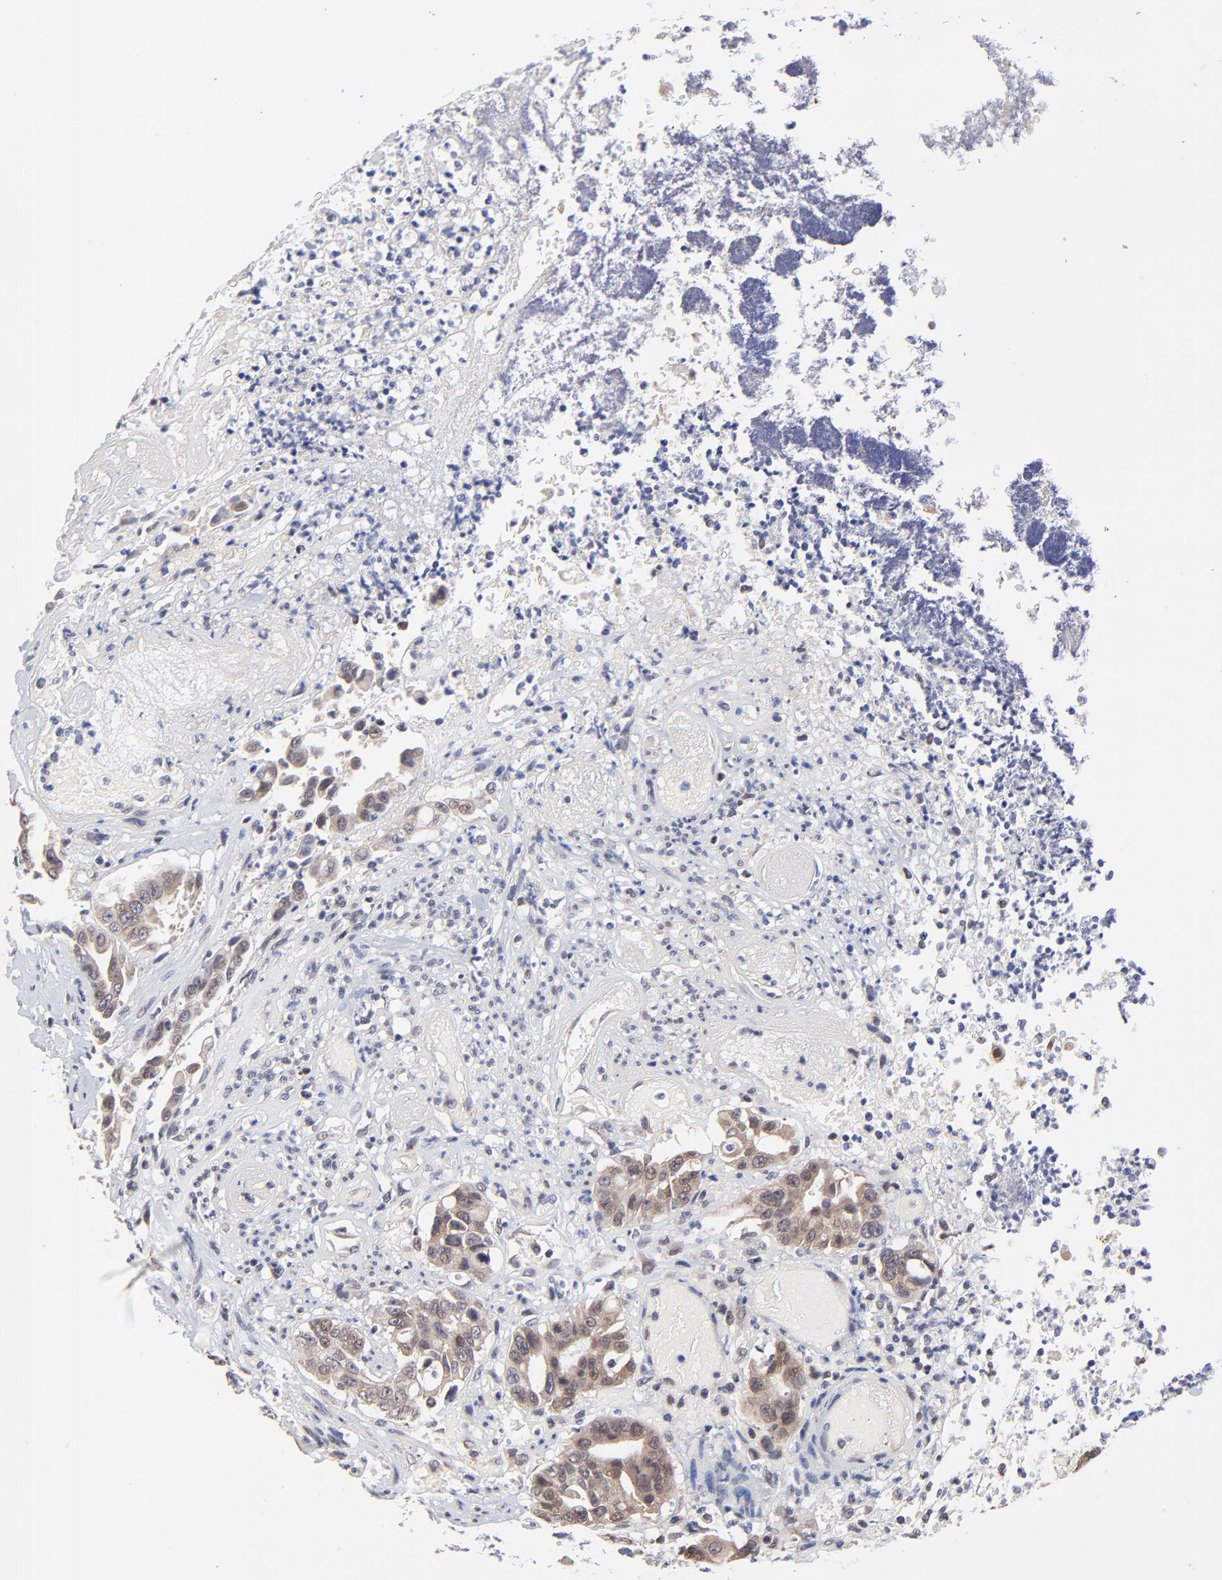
{"staining": {"intensity": "moderate", "quantity": ">75%", "location": "cytoplasmic/membranous"}, "tissue": "colorectal cancer", "cell_type": "Tumor cells", "image_type": "cancer", "snomed": [{"axis": "morphology", "description": "Adenocarcinoma, NOS"}, {"axis": "topography", "description": "Colon"}], "caption": "Colorectal adenocarcinoma stained with immunohistochemistry shows moderate cytoplasmic/membranous expression in approximately >75% of tumor cells. The staining is performed using DAB brown chromogen to label protein expression. The nuclei are counter-stained blue using hematoxylin.", "gene": "FBXO8", "patient": {"sex": "female", "age": 70}}